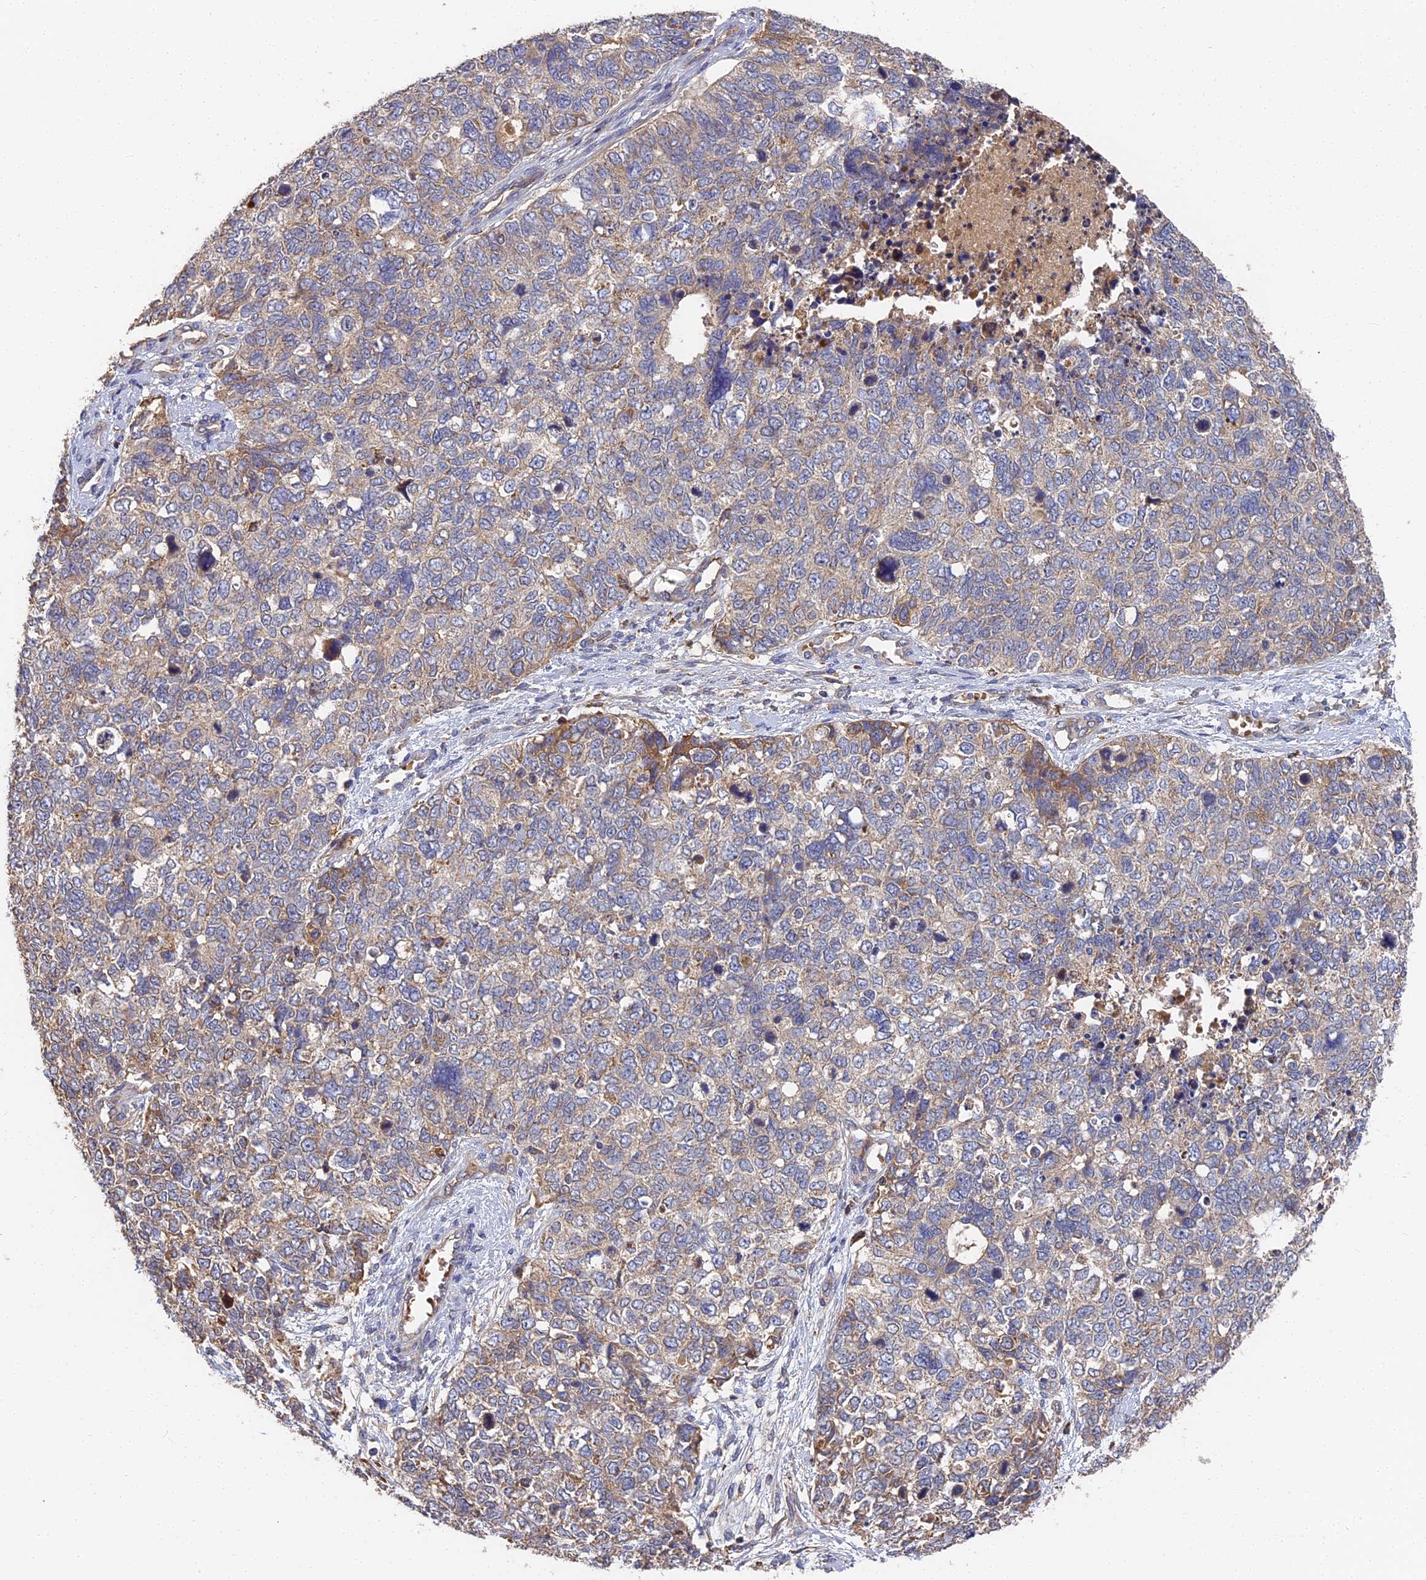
{"staining": {"intensity": "weak", "quantity": "25%-75%", "location": "cytoplasmic/membranous"}, "tissue": "cervical cancer", "cell_type": "Tumor cells", "image_type": "cancer", "snomed": [{"axis": "morphology", "description": "Squamous cell carcinoma, NOS"}, {"axis": "topography", "description": "Cervix"}], "caption": "Human cervical cancer (squamous cell carcinoma) stained with a brown dye exhibits weak cytoplasmic/membranous positive expression in about 25%-75% of tumor cells.", "gene": "DHRS11", "patient": {"sex": "female", "age": 63}}